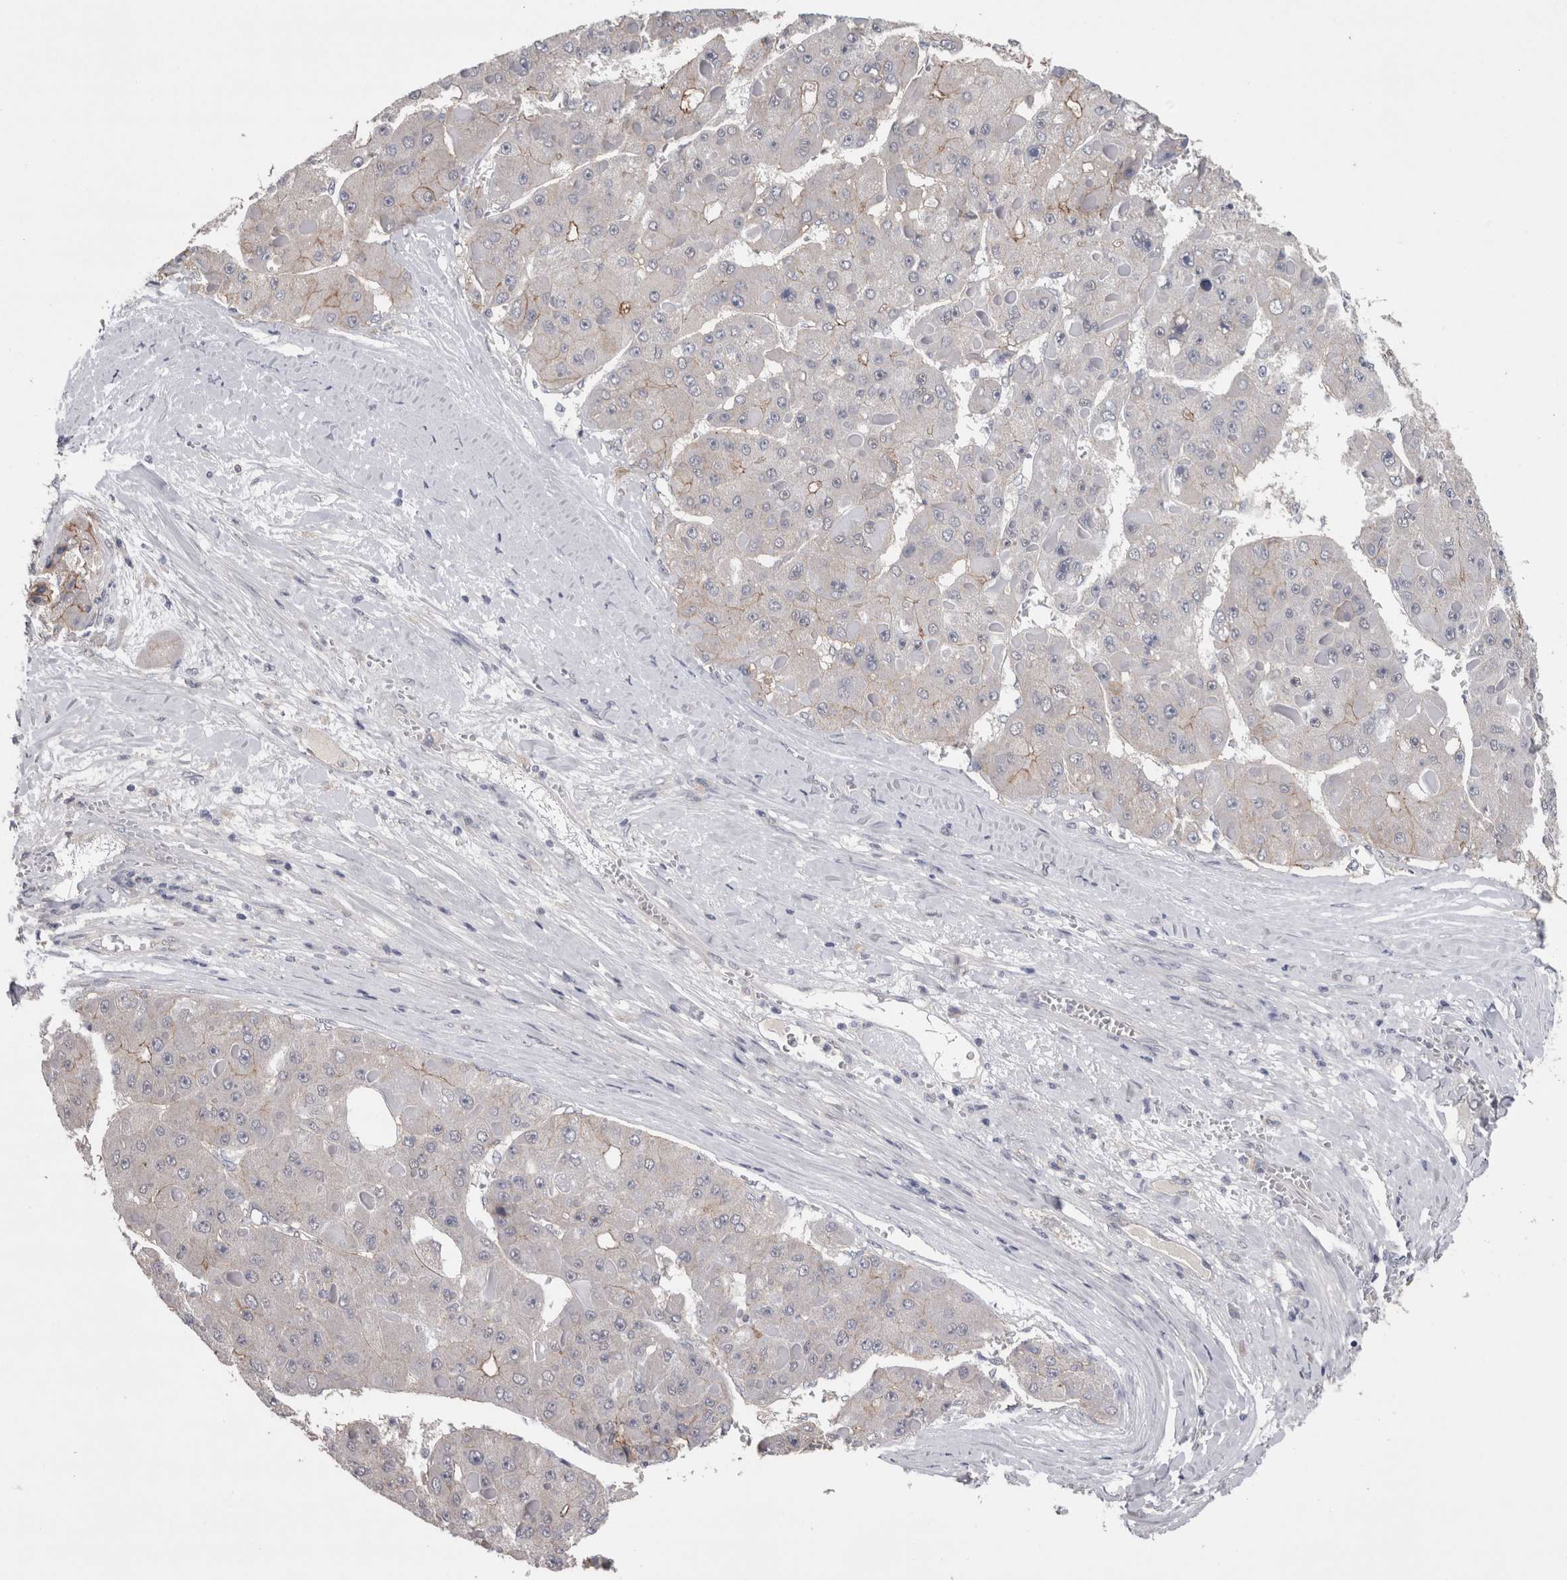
{"staining": {"intensity": "moderate", "quantity": "<25%", "location": "cytoplasmic/membranous"}, "tissue": "liver cancer", "cell_type": "Tumor cells", "image_type": "cancer", "snomed": [{"axis": "morphology", "description": "Carcinoma, Hepatocellular, NOS"}, {"axis": "topography", "description": "Liver"}], "caption": "The photomicrograph exhibits staining of liver cancer, revealing moderate cytoplasmic/membranous protein expression (brown color) within tumor cells.", "gene": "NECTIN2", "patient": {"sex": "female", "age": 73}}